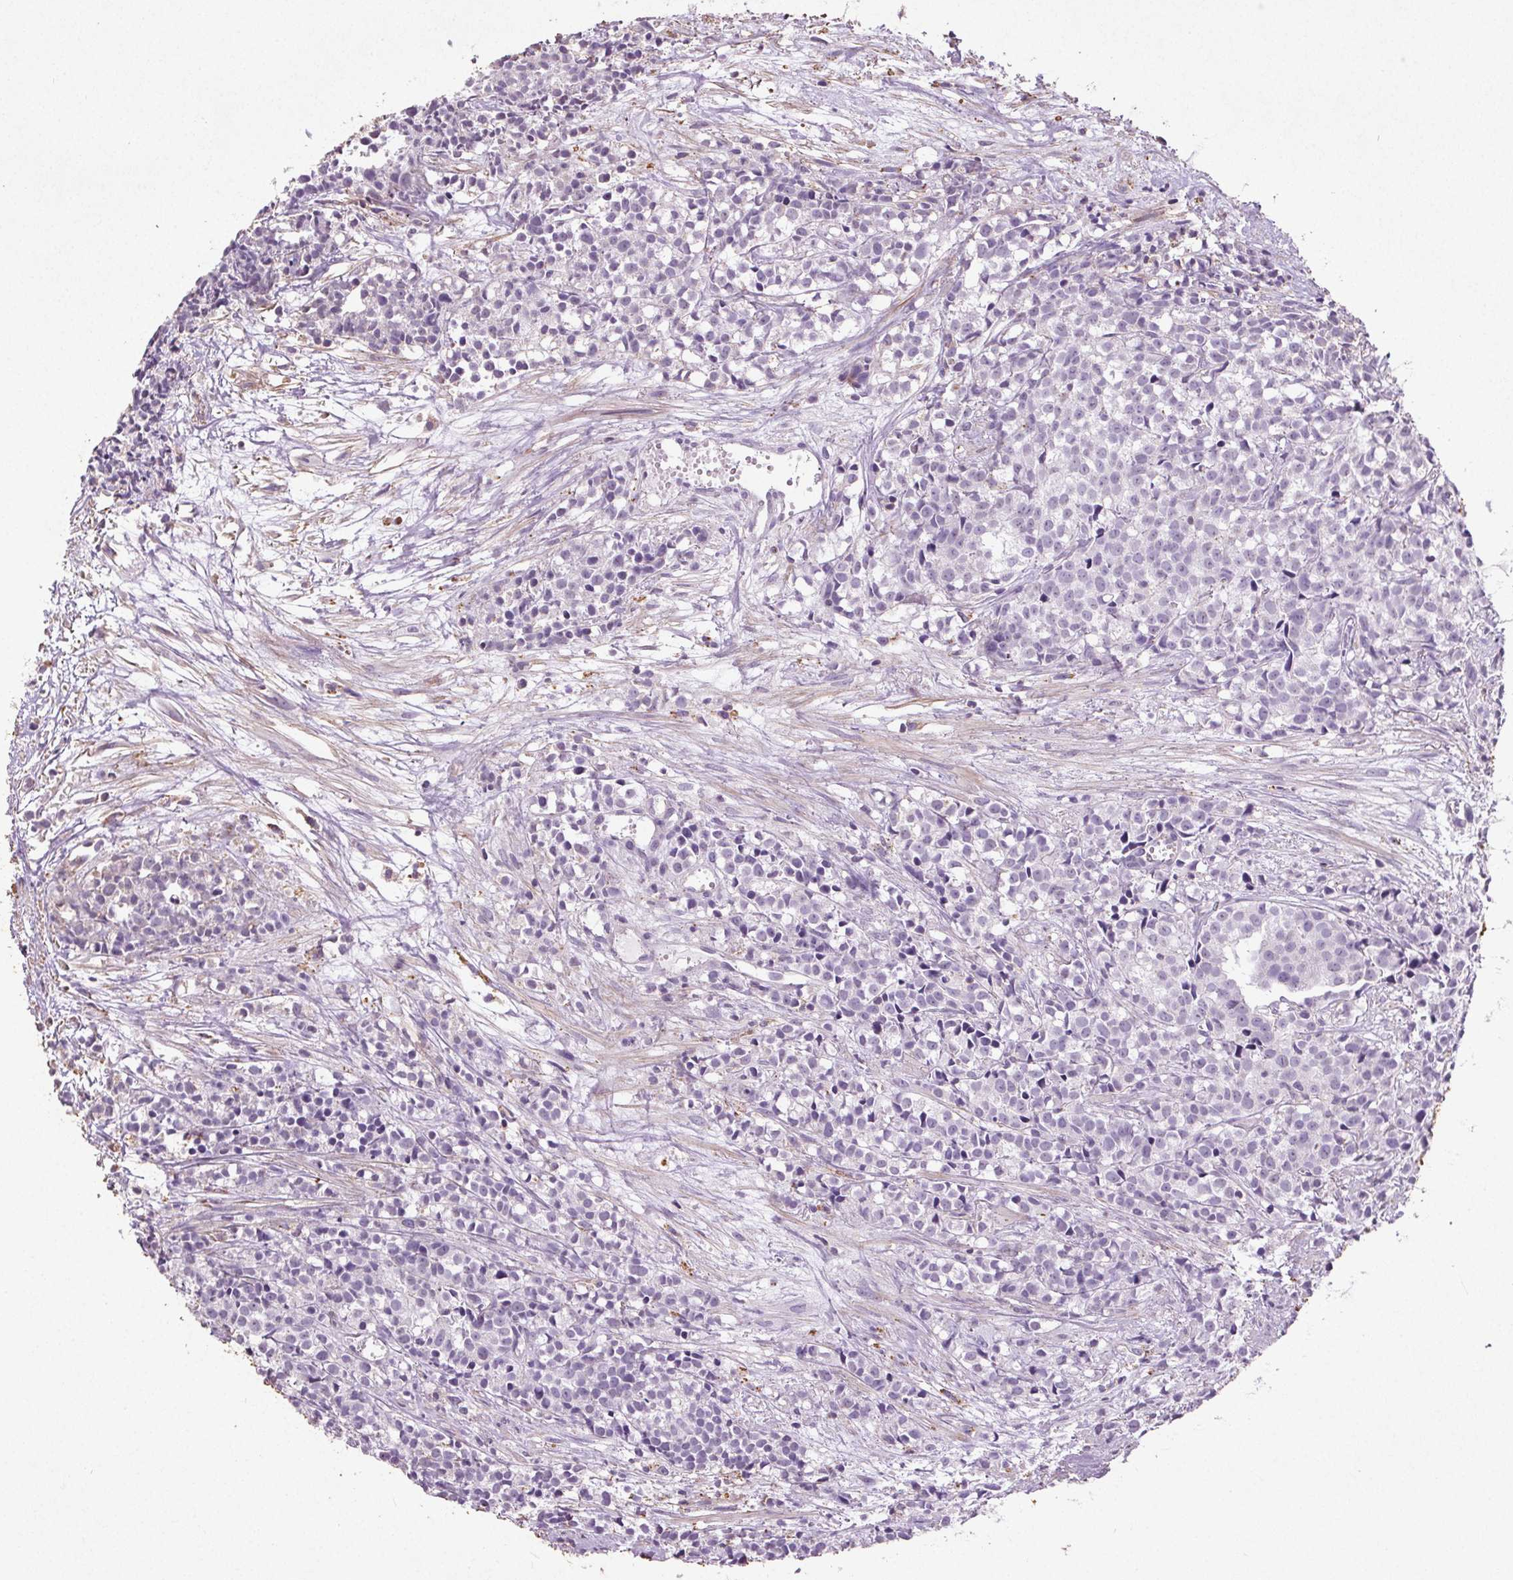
{"staining": {"intensity": "negative", "quantity": "none", "location": "none"}, "tissue": "prostate cancer", "cell_type": "Tumor cells", "image_type": "cancer", "snomed": [{"axis": "morphology", "description": "Adenocarcinoma, High grade"}, {"axis": "topography", "description": "Prostate"}], "caption": "High power microscopy histopathology image of an immunohistochemistry (IHC) histopathology image of prostate adenocarcinoma (high-grade), revealing no significant expression in tumor cells.", "gene": "C19orf84", "patient": {"sex": "male", "age": 58}}